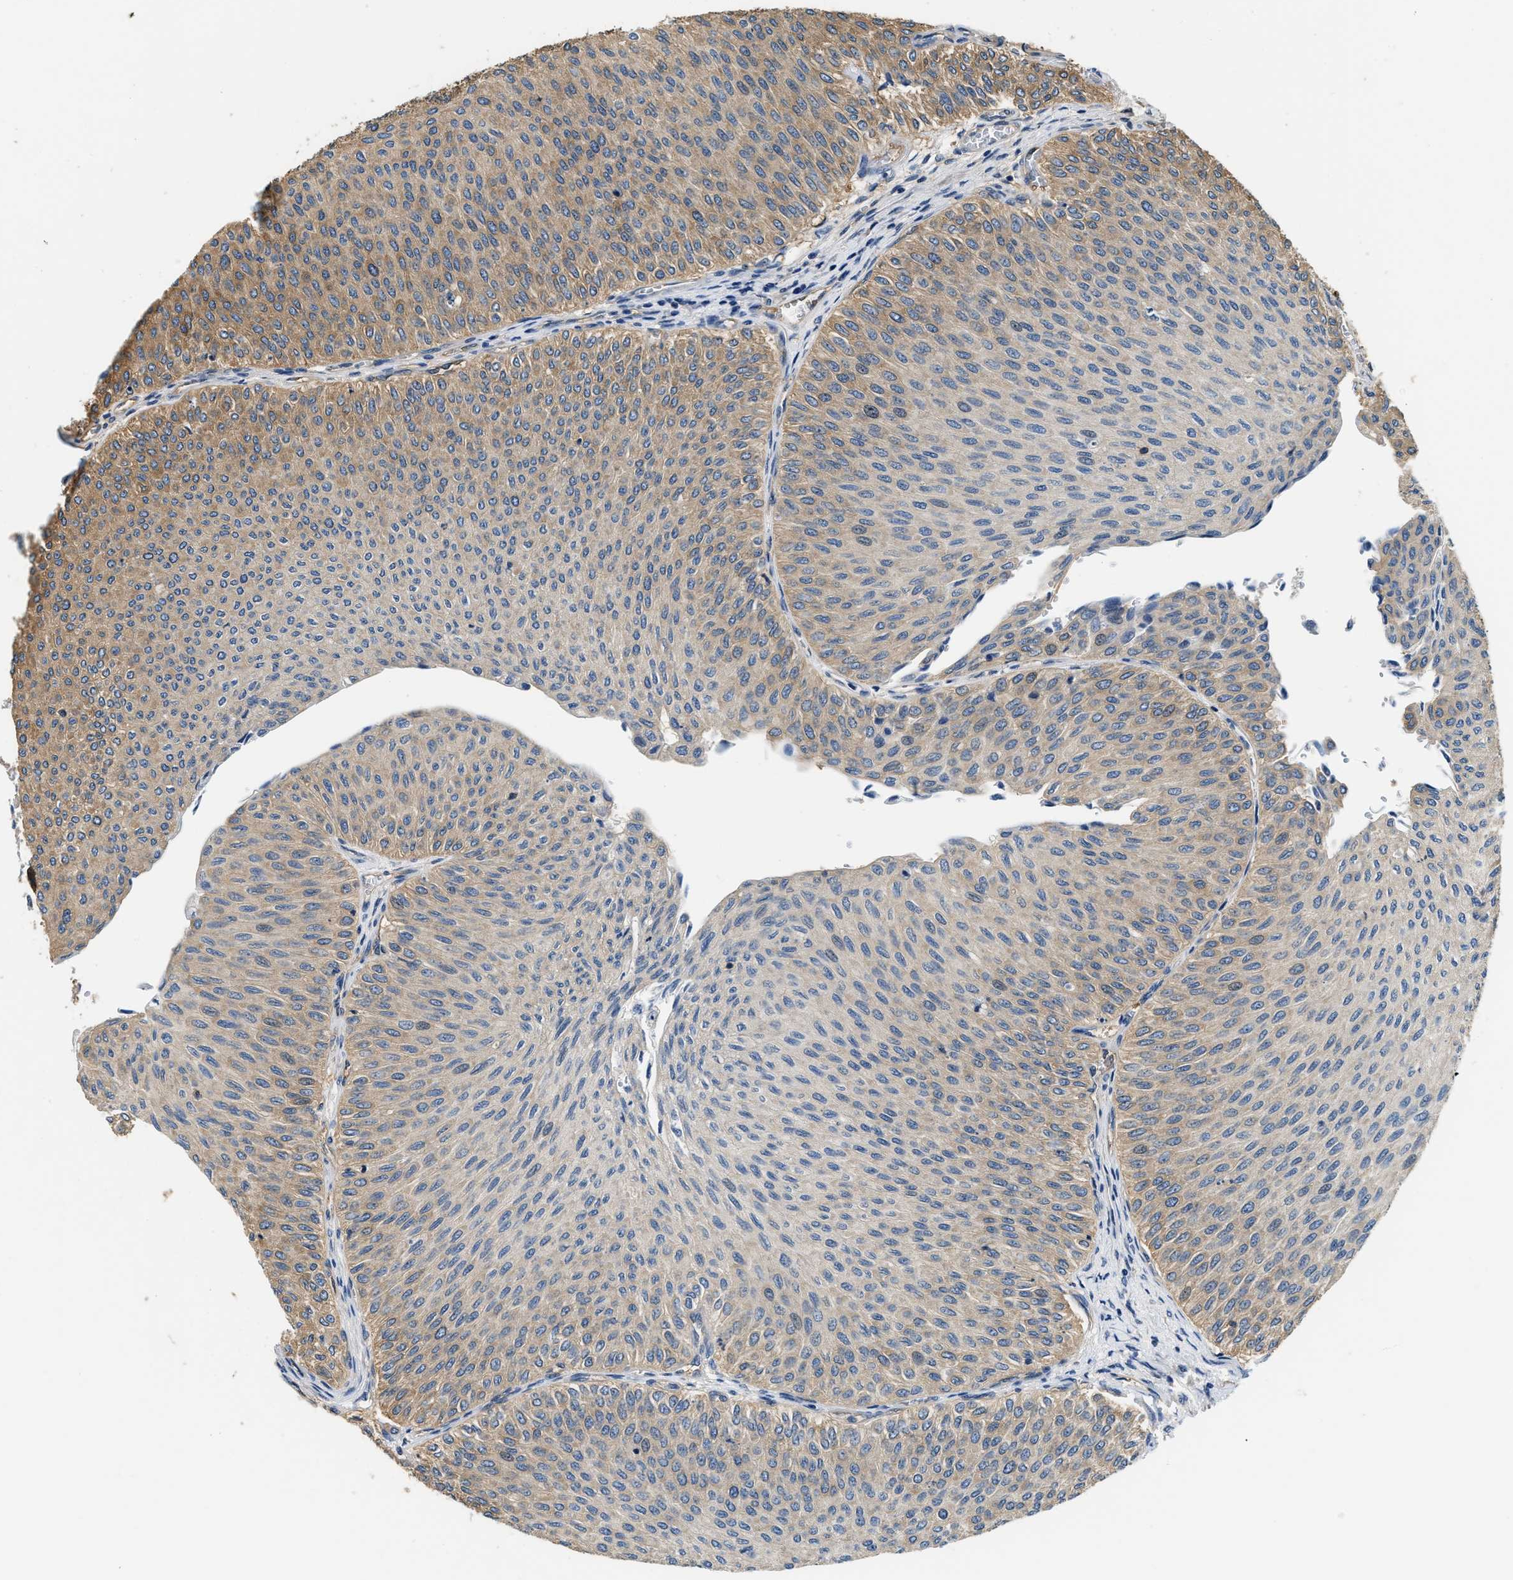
{"staining": {"intensity": "weak", "quantity": ">75%", "location": "cytoplasmic/membranous"}, "tissue": "urothelial cancer", "cell_type": "Tumor cells", "image_type": "cancer", "snomed": [{"axis": "morphology", "description": "Urothelial carcinoma, Low grade"}, {"axis": "topography", "description": "Urinary bladder"}], "caption": "The micrograph demonstrates immunohistochemical staining of urothelial carcinoma (low-grade). There is weak cytoplasmic/membranous staining is seen in approximately >75% of tumor cells.", "gene": "PPP2R1B", "patient": {"sex": "male", "age": 78}}